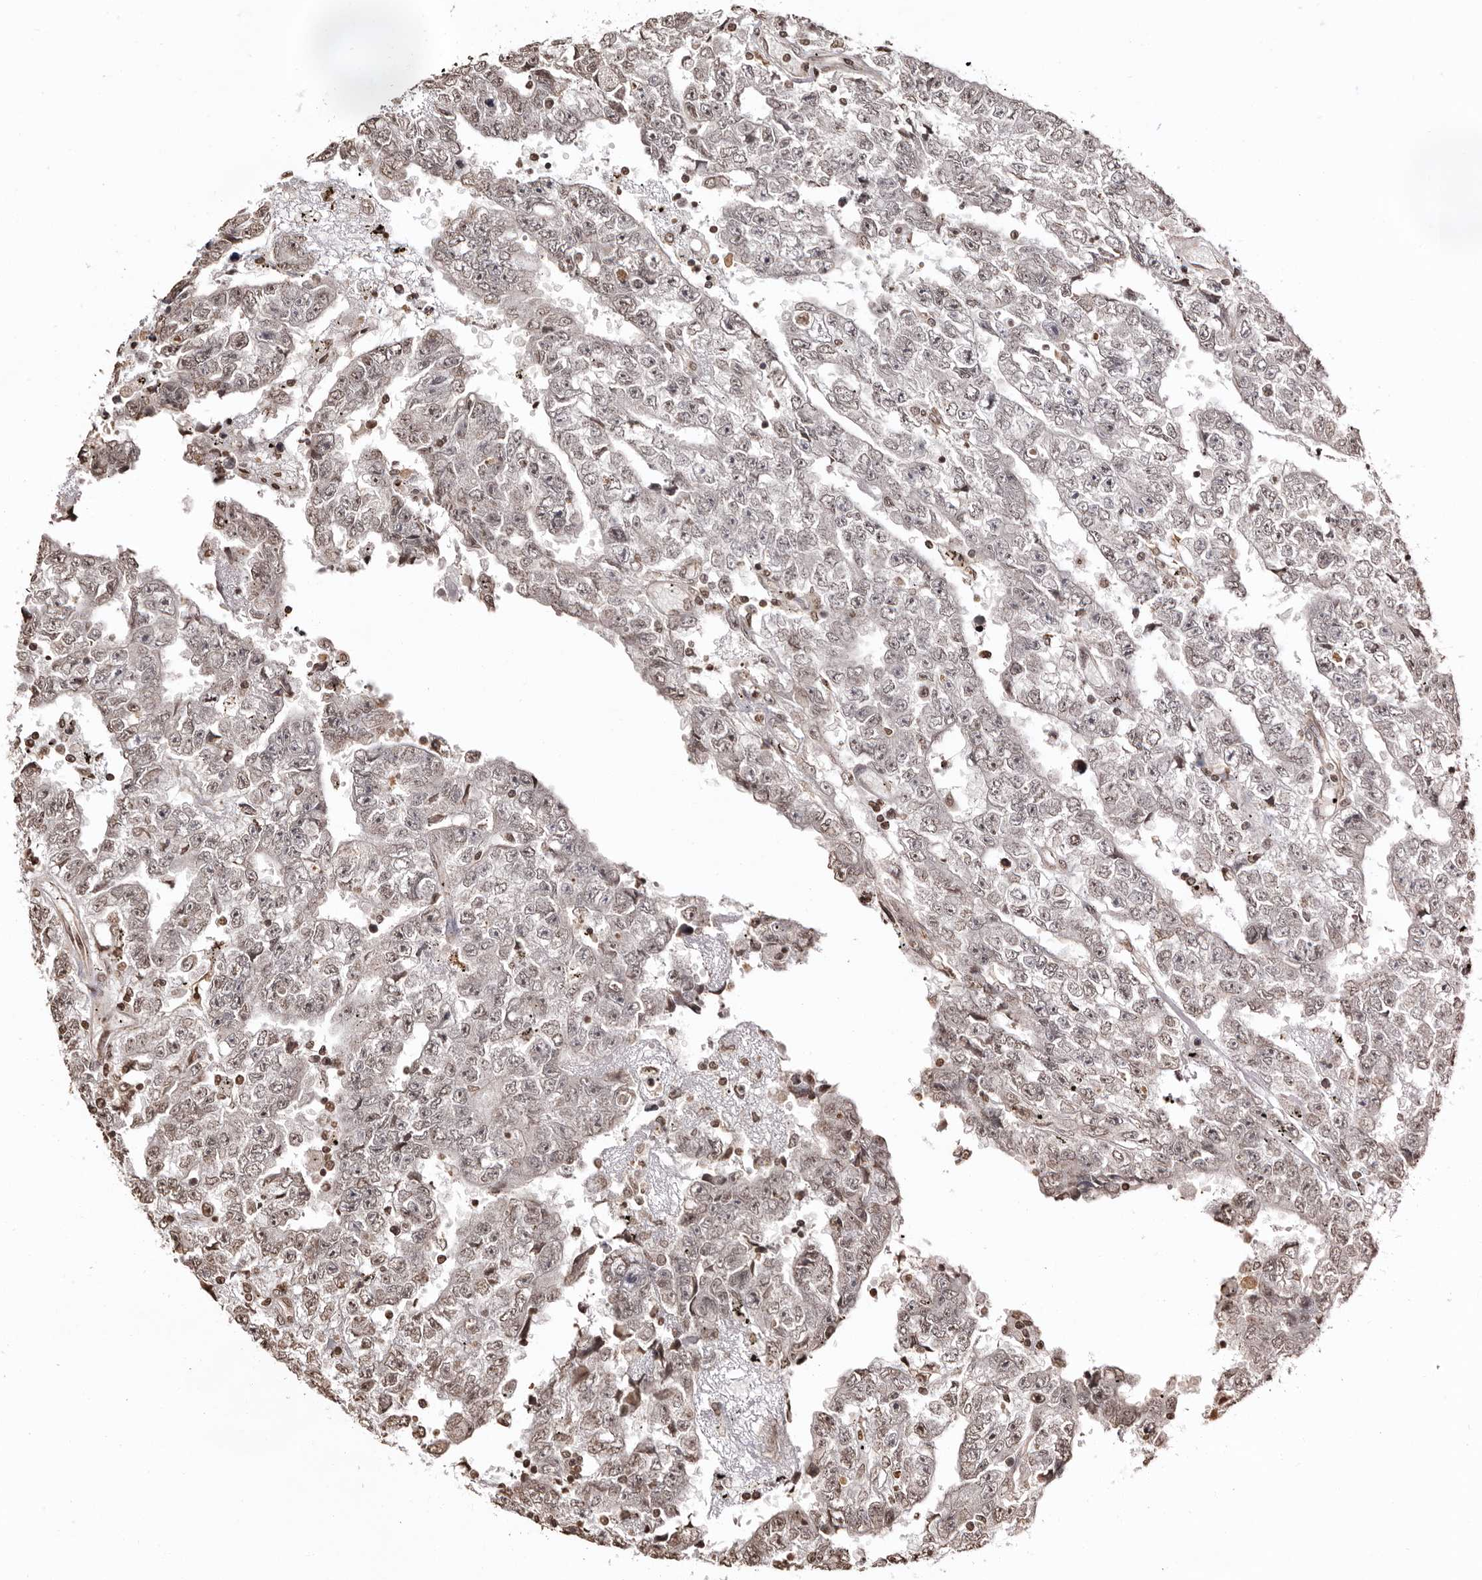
{"staining": {"intensity": "weak", "quantity": "25%-75%", "location": "nuclear"}, "tissue": "testis cancer", "cell_type": "Tumor cells", "image_type": "cancer", "snomed": [{"axis": "morphology", "description": "Carcinoma, Embryonal, NOS"}, {"axis": "topography", "description": "Testis"}], "caption": "Immunohistochemistry (IHC) staining of testis embryonal carcinoma, which demonstrates low levels of weak nuclear expression in about 25%-75% of tumor cells indicating weak nuclear protein expression. The staining was performed using DAB (brown) for protein detection and nuclei were counterstained in hematoxylin (blue).", "gene": "CCDC190", "patient": {"sex": "male", "age": 25}}